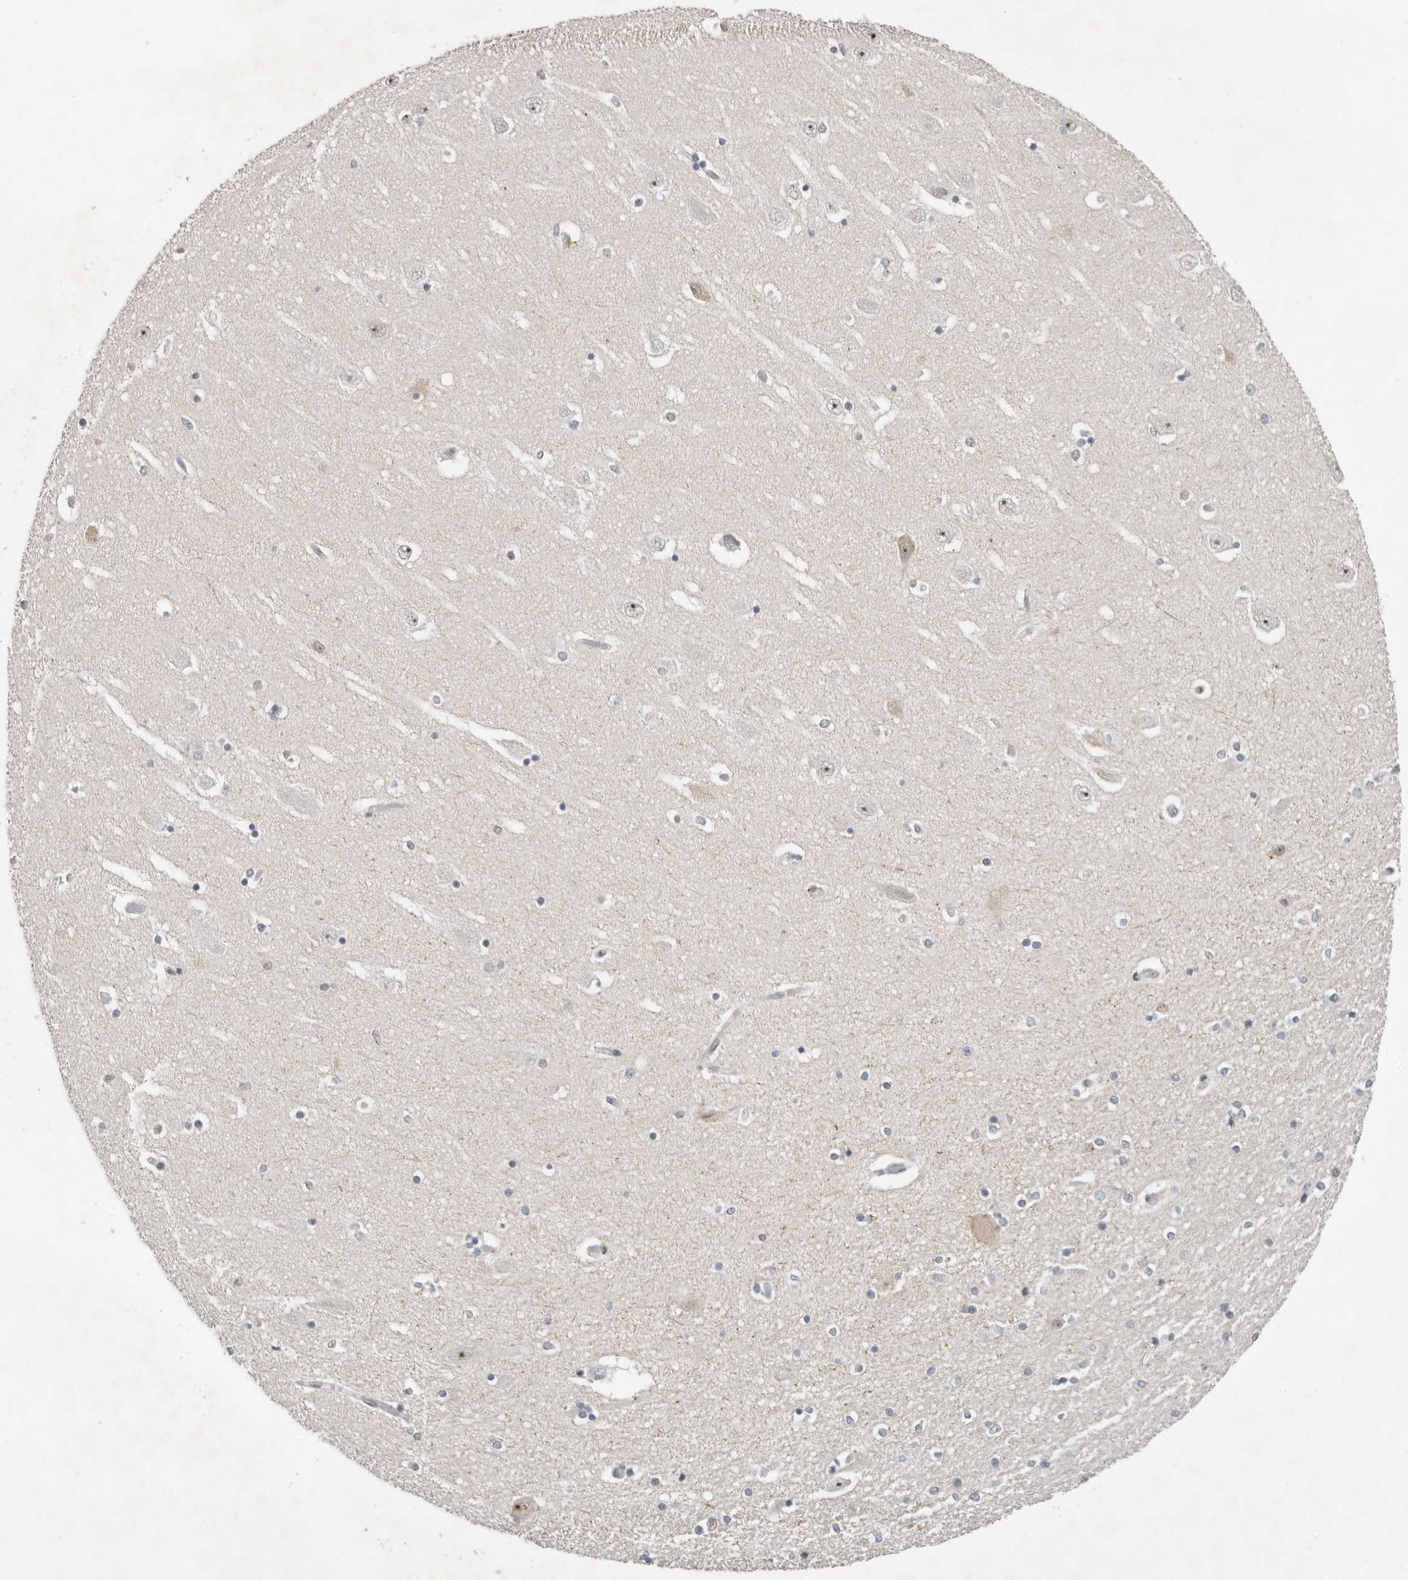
{"staining": {"intensity": "weak", "quantity": "<25%", "location": "cytoplasmic/membranous"}, "tissue": "hippocampus", "cell_type": "Glial cells", "image_type": "normal", "snomed": [{"axis": "morphology", "description": "Normal tissue, NOS"}, {"axis": "topography", "description": "Hippocampus"}], "caption": "High power microscopy micrograph of an immunohistochemistry (IHC) micrograph of benign hippocampus, revealing no significant positivity in glial cells.", "gene": "LARP7", "patient": {"sex": "female", "age": 54}}